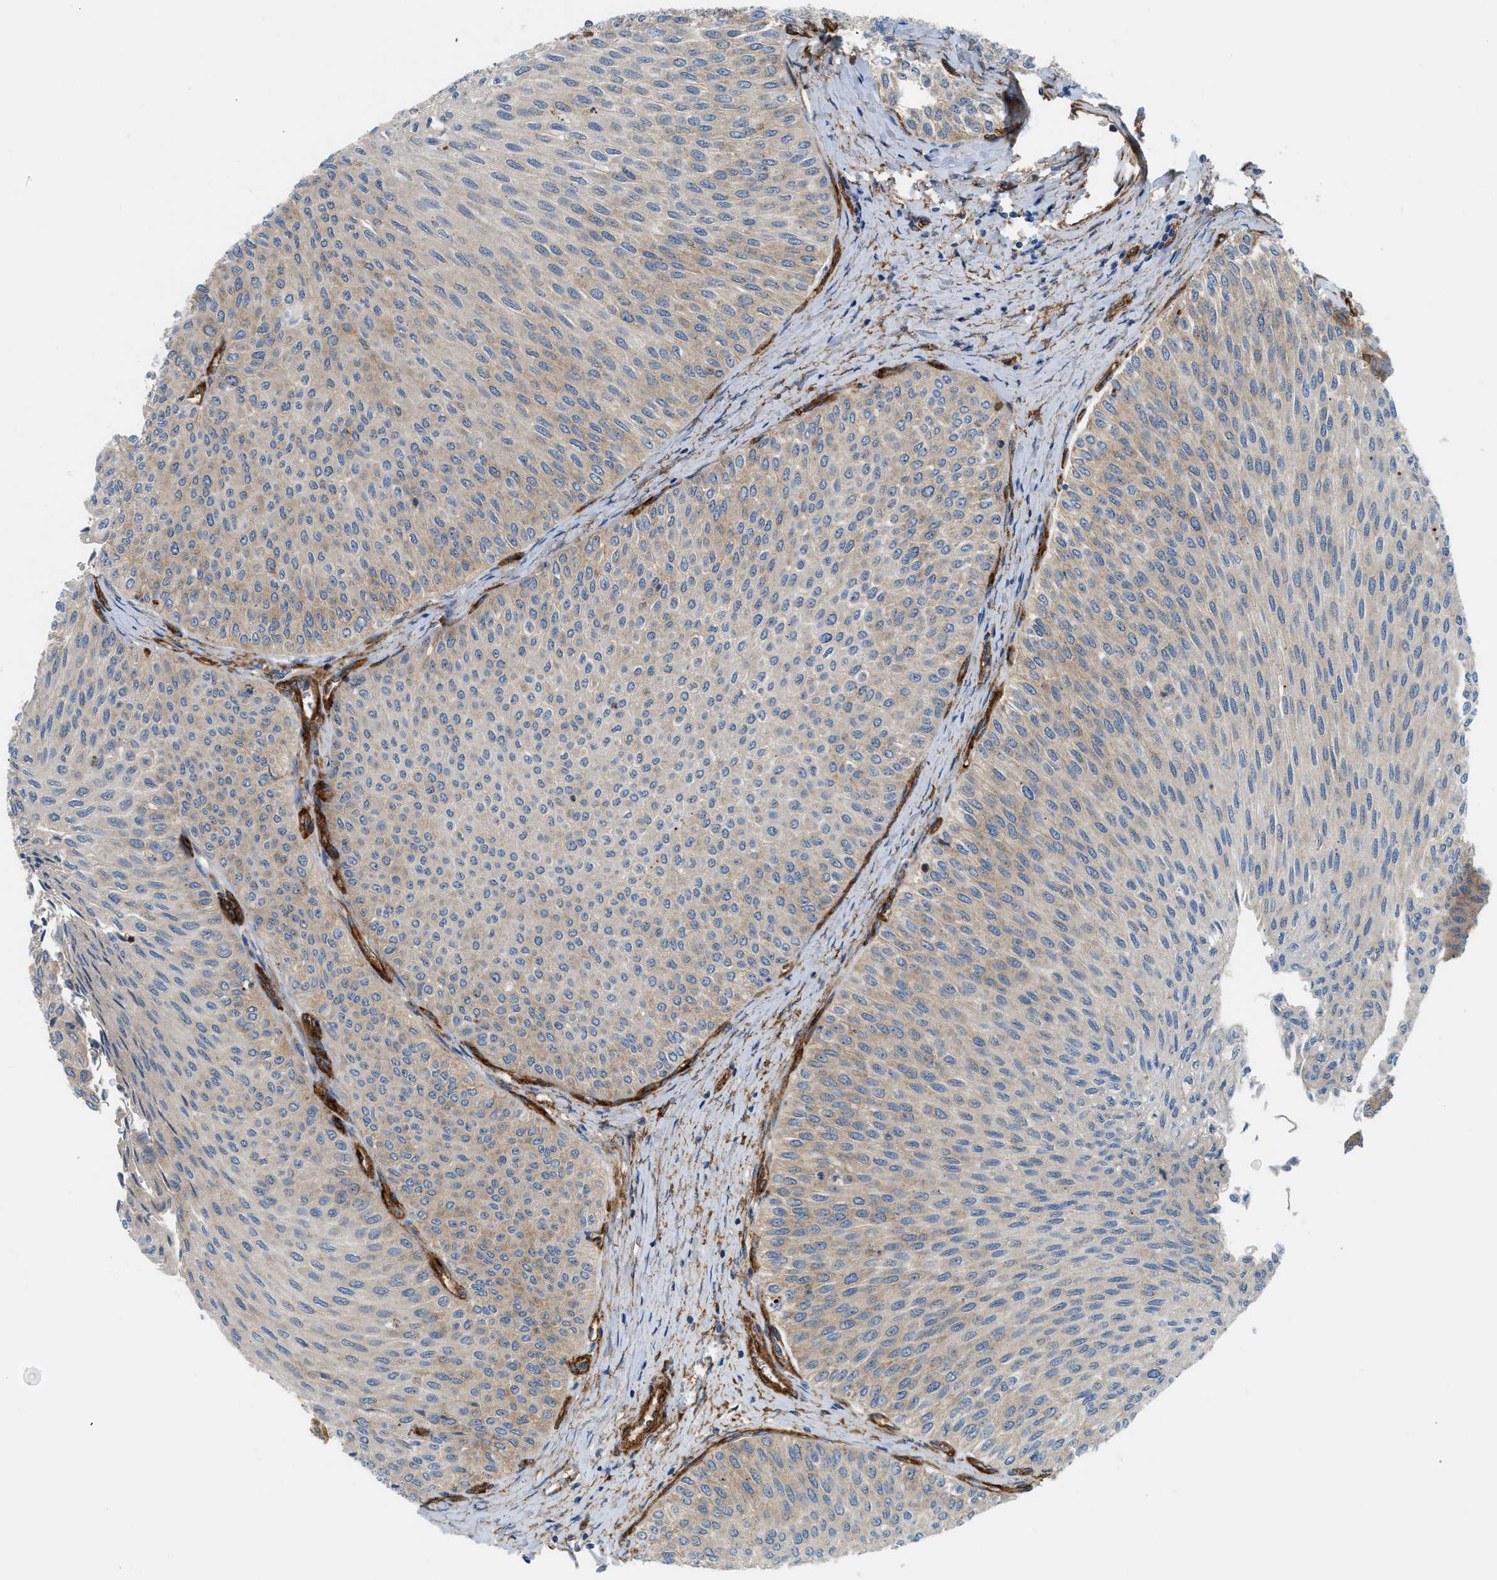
{"staining": {"intensity": "weak", "quantity": "<25%", "location": "cytoplasmic/membranous"}, "tissue": "urothelial cancer", "cell_type": "Tumor cells", "image_type": "cancer", "snomed": [{"axis": "morphology", "description": "Urothelial carcinoma, Low grade"}, {"axis": "topography", "description": "Urinary bladder"}], "caption": "This image is of urothelial cancer stained with immunohistochemistry to label a protein in brown with the nuclei are counter-stained blue. There is no positivity in tumor cells.", "gene": "HIP1", "patient": {"sex": "male", "age": 78}}